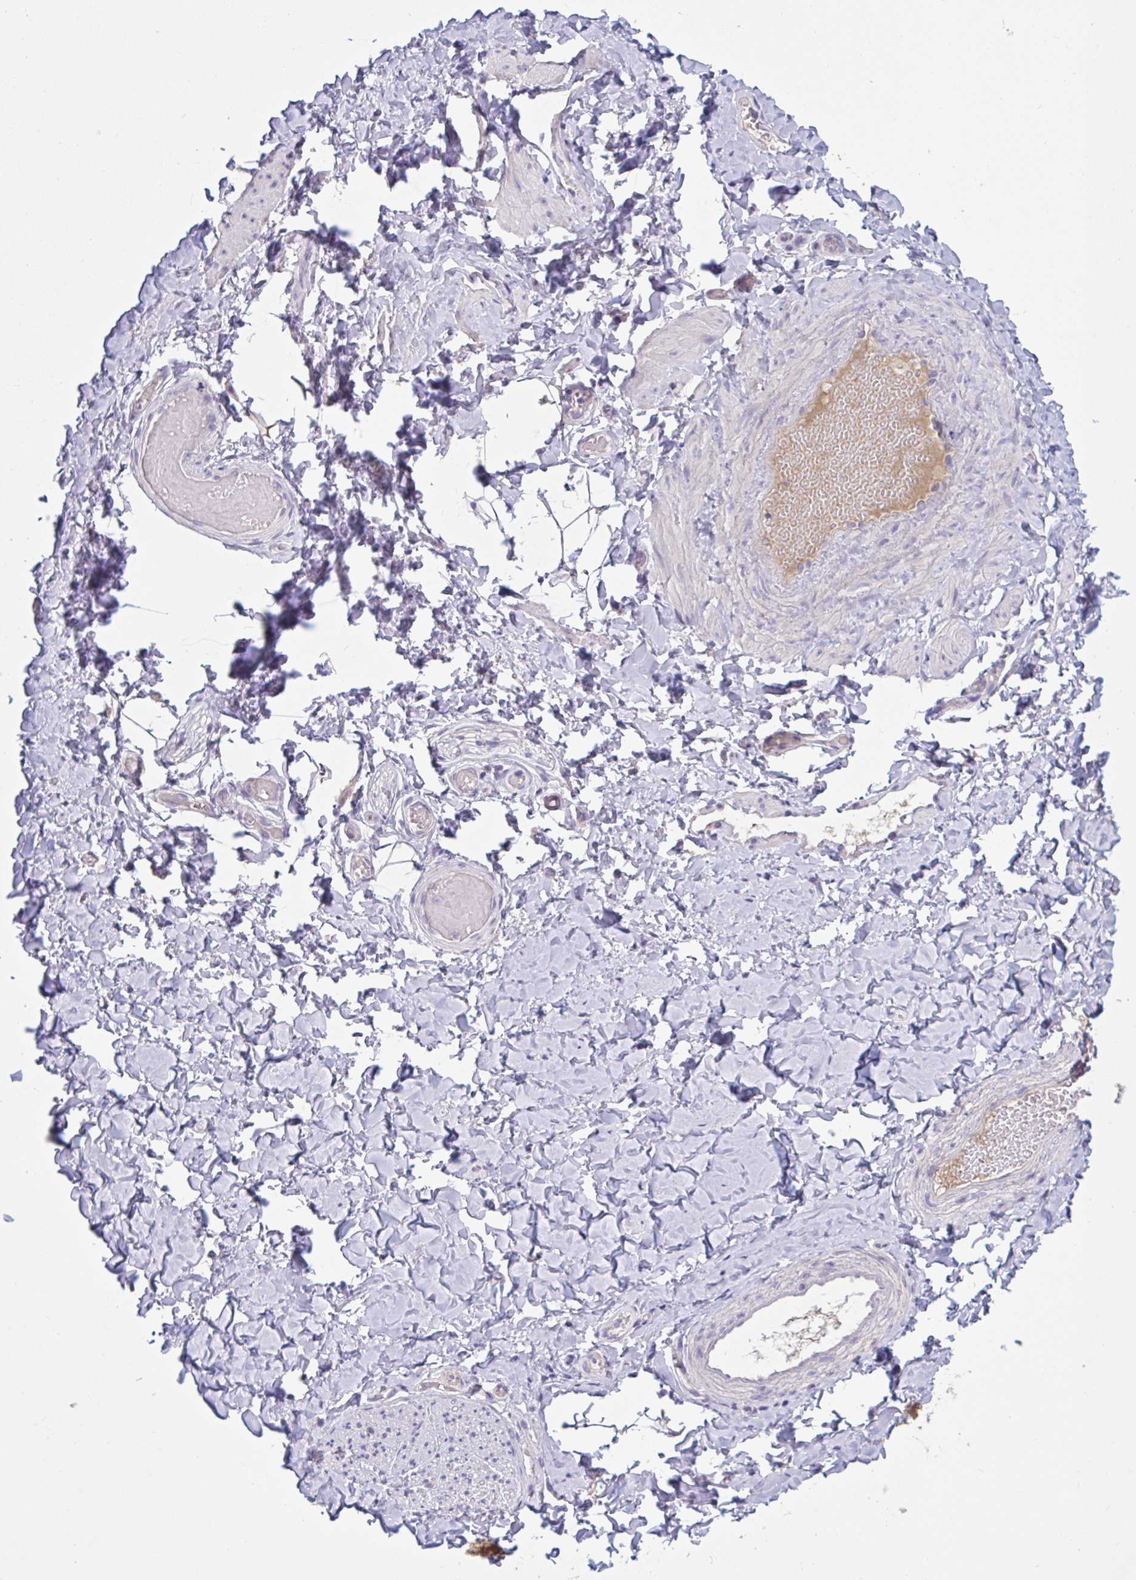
{"staining": {"intensity": "negative", "quantity": "none", "location": "none"}, "tissue": "adipose tissue", "cell_type": "Adipocytes", "image_type": "normal", "snomed": [{"axis": "morphology", "description": "Normal tissue, NOS"}, {"axis": "topography", "description": "Soft tissue"}, {"axis": "topography", "description": "Adipose tissue"}, {"axis": "topography", "description": "Vascular tissue"}, {"axis": "topography", "description": "Peripheral nerve tissue"}], "caption": "Benign adipose tissue was stained to show a protein in brown. There is no significant staining in adipocytes. (Stains: DAB (3,3'-diaminobenzidine) immunohistochemistry (IHC) with hematoxylin counter stain, Microscopy: brightfield microscopy at high magnification).", "gene": "TTC7B", "patient": {"sex": "male", "age": 29}}